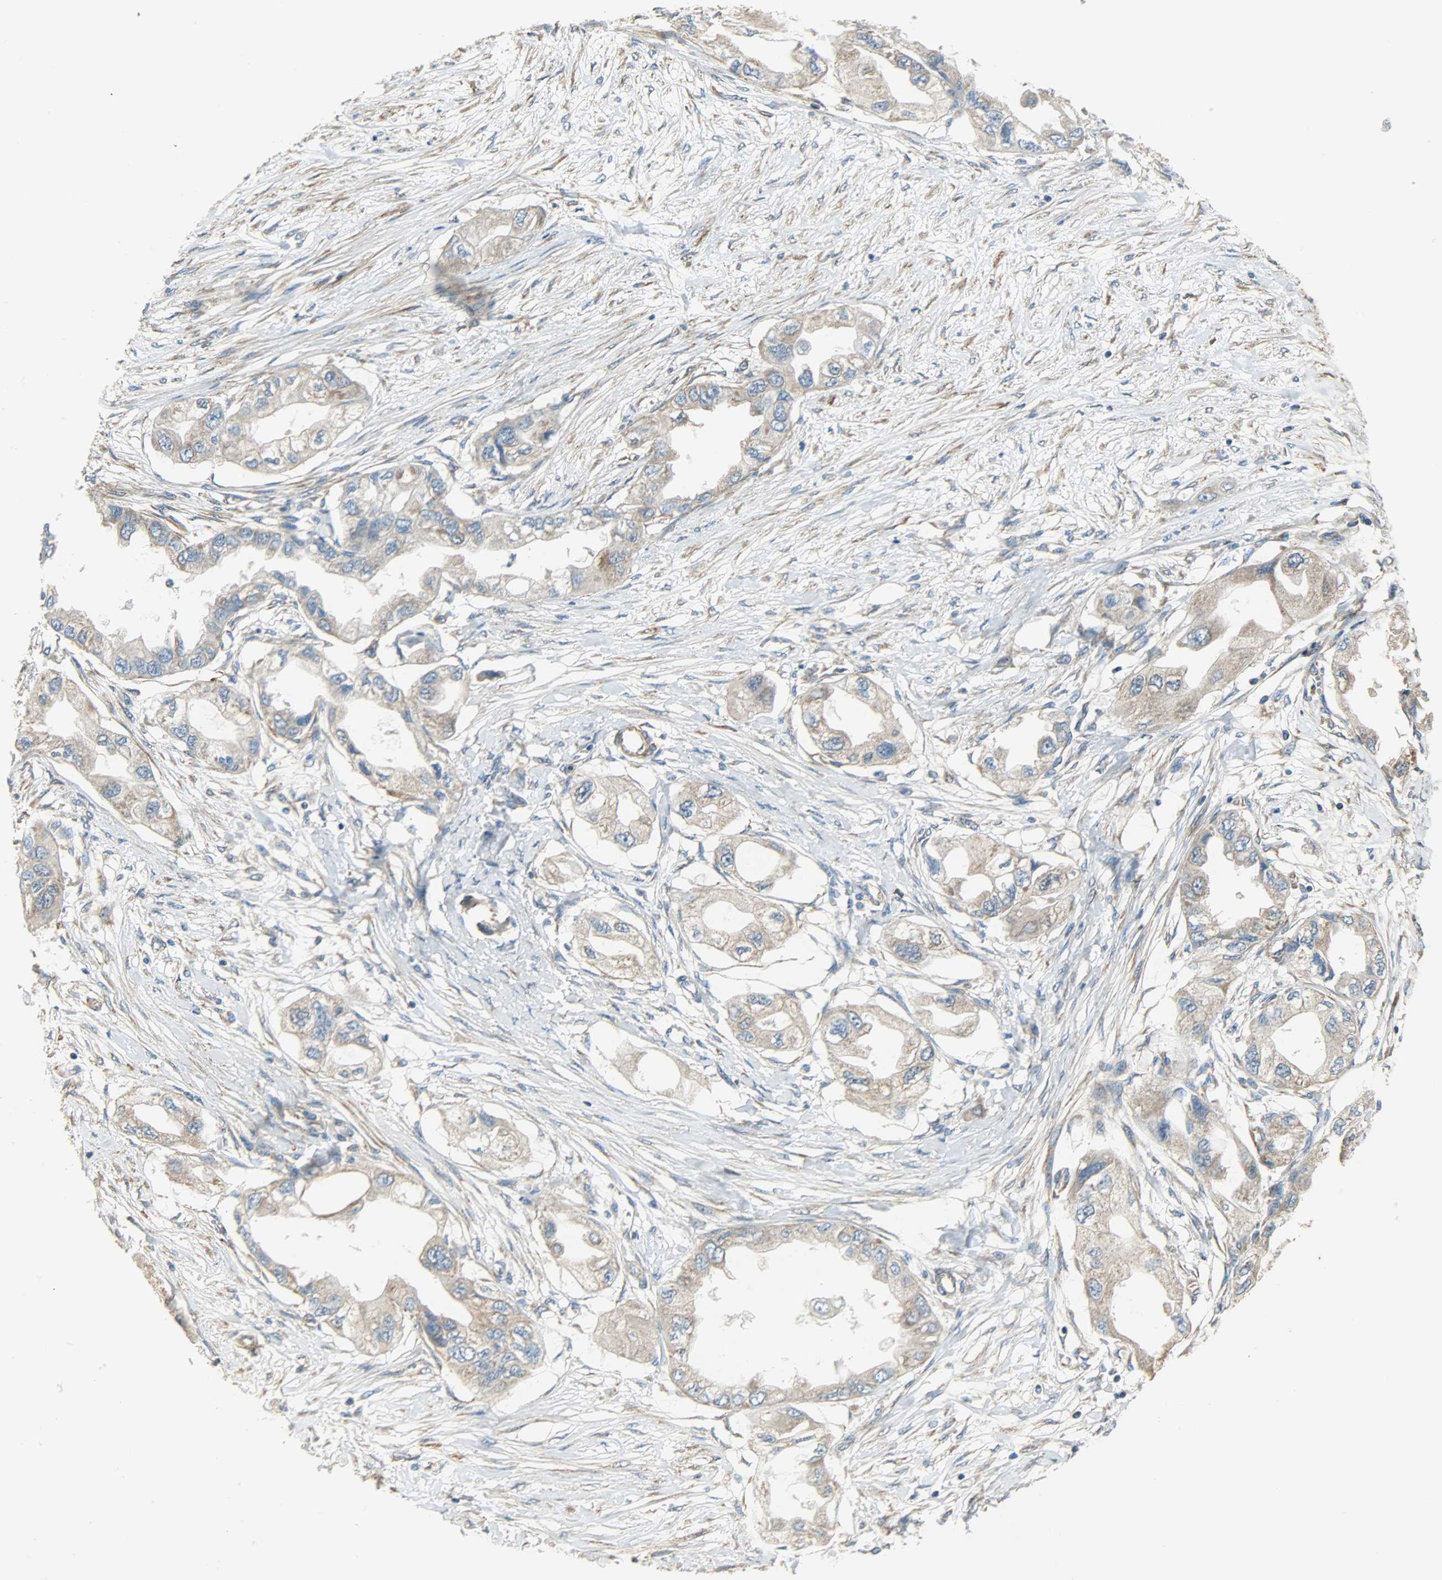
{"staining": {"intensity": "moderate", "quantity": ">75%", "location": "cytoplasmic/membranous"}, "tissue": "endometrial cancer", "cell_type": "Tumor cells", "image_type": "cancer", "snomed": [{"axis": "morphology", "description": "Adenocarcinoma, NOS"}, {"axis": "topography", "description": "Endometrium"}], "caption": "Protein staining of endometrial cancer (adenocarcinoma) tissue exhibits moderate cytoplasmic/membranous staining in approximately >75% of tumor cells.", "gene": "C1orf198", "patient": {"sex": "female", "age": 67}}